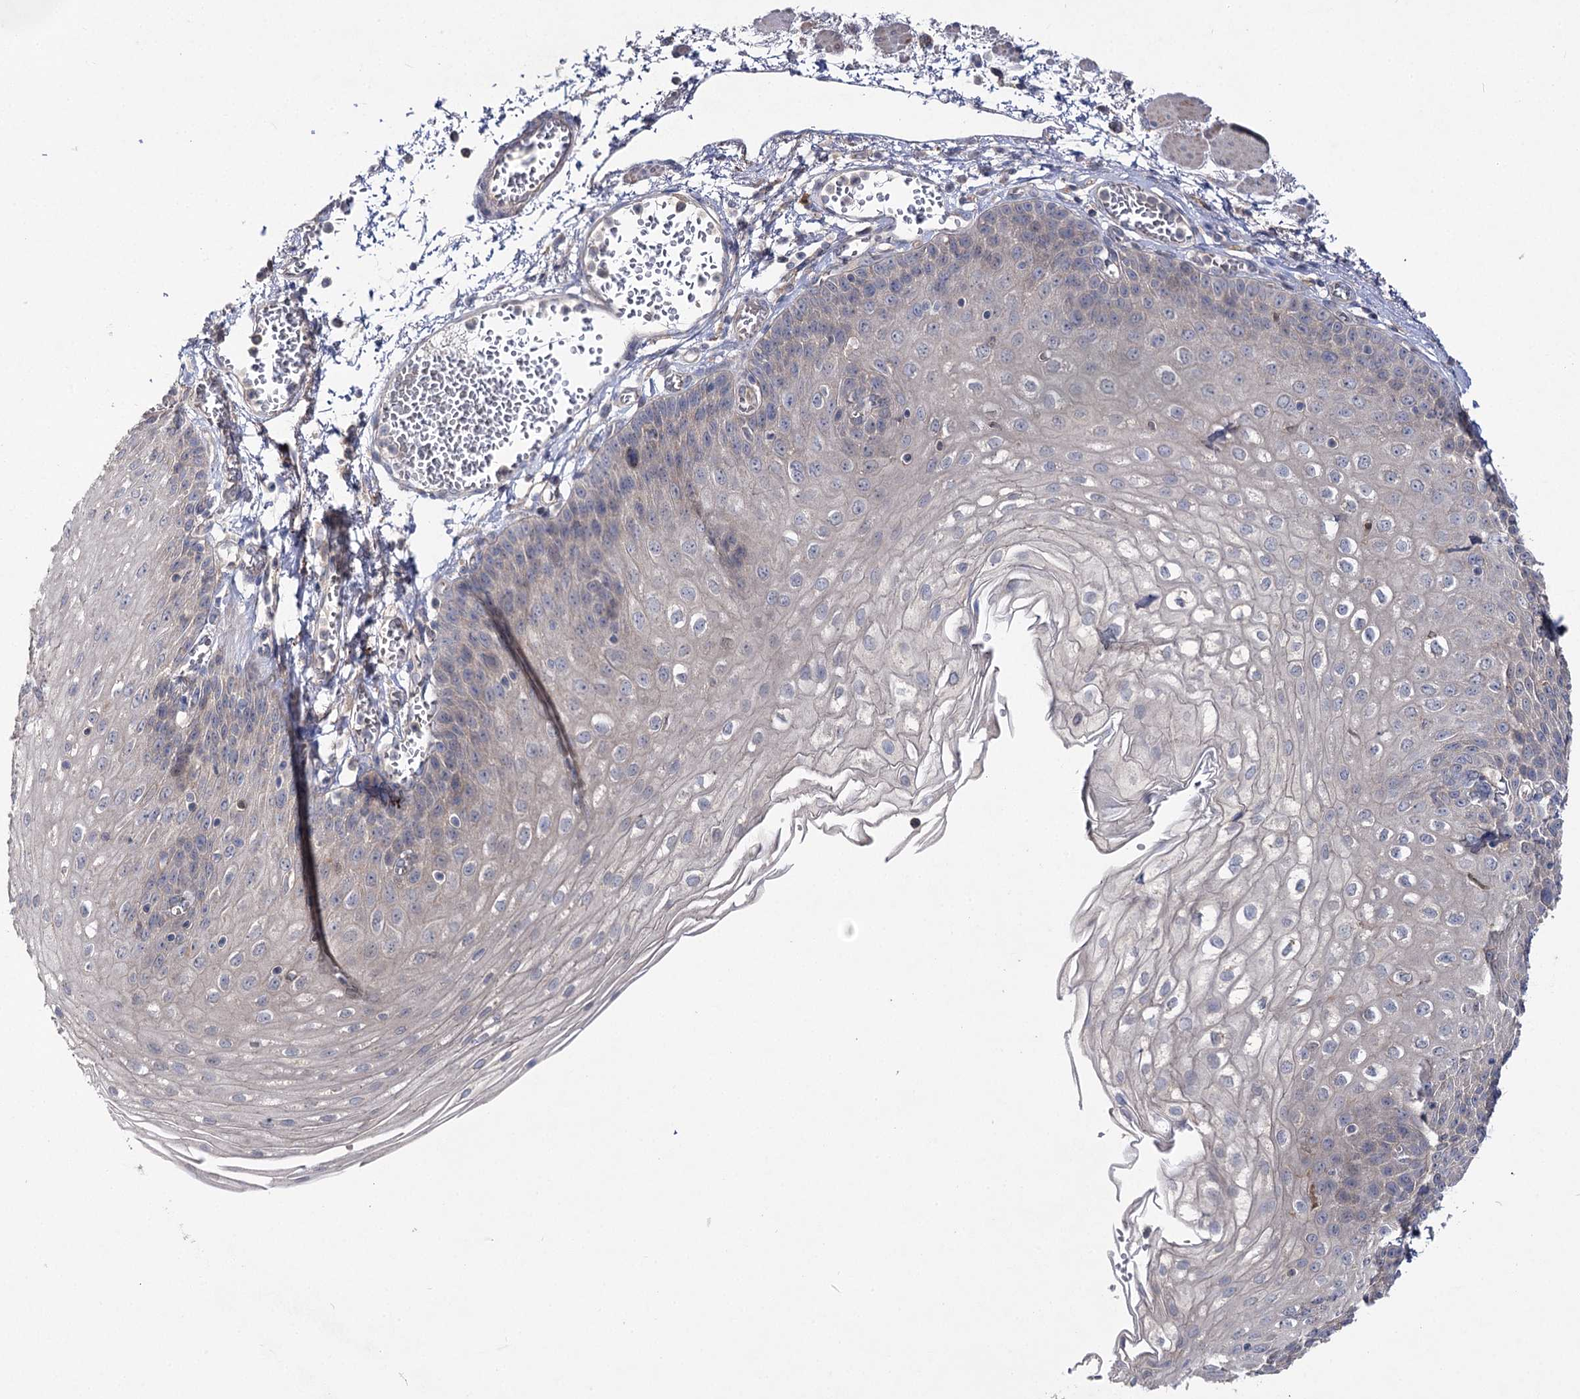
{"staining": {"intensity": "negative", "quantity": "none", "location": "none"}, "tissue": "esophagus", "cell_type": "Squamous epithelial cells", "image_type": "normal", "snomed": [{"axis": "morphology", "description": "Normal tissue, NOS"}, {"axis": "topography", "description": "Esophagus"}], "caption": "Immunohistochemistry of benign human esophagus exhibits no positivity in squamous epithelial cells. (IHC, brightfield microscopy, high magnification).", "gene": "AURKC", "patient": {"sex": "male", "age": 81}}